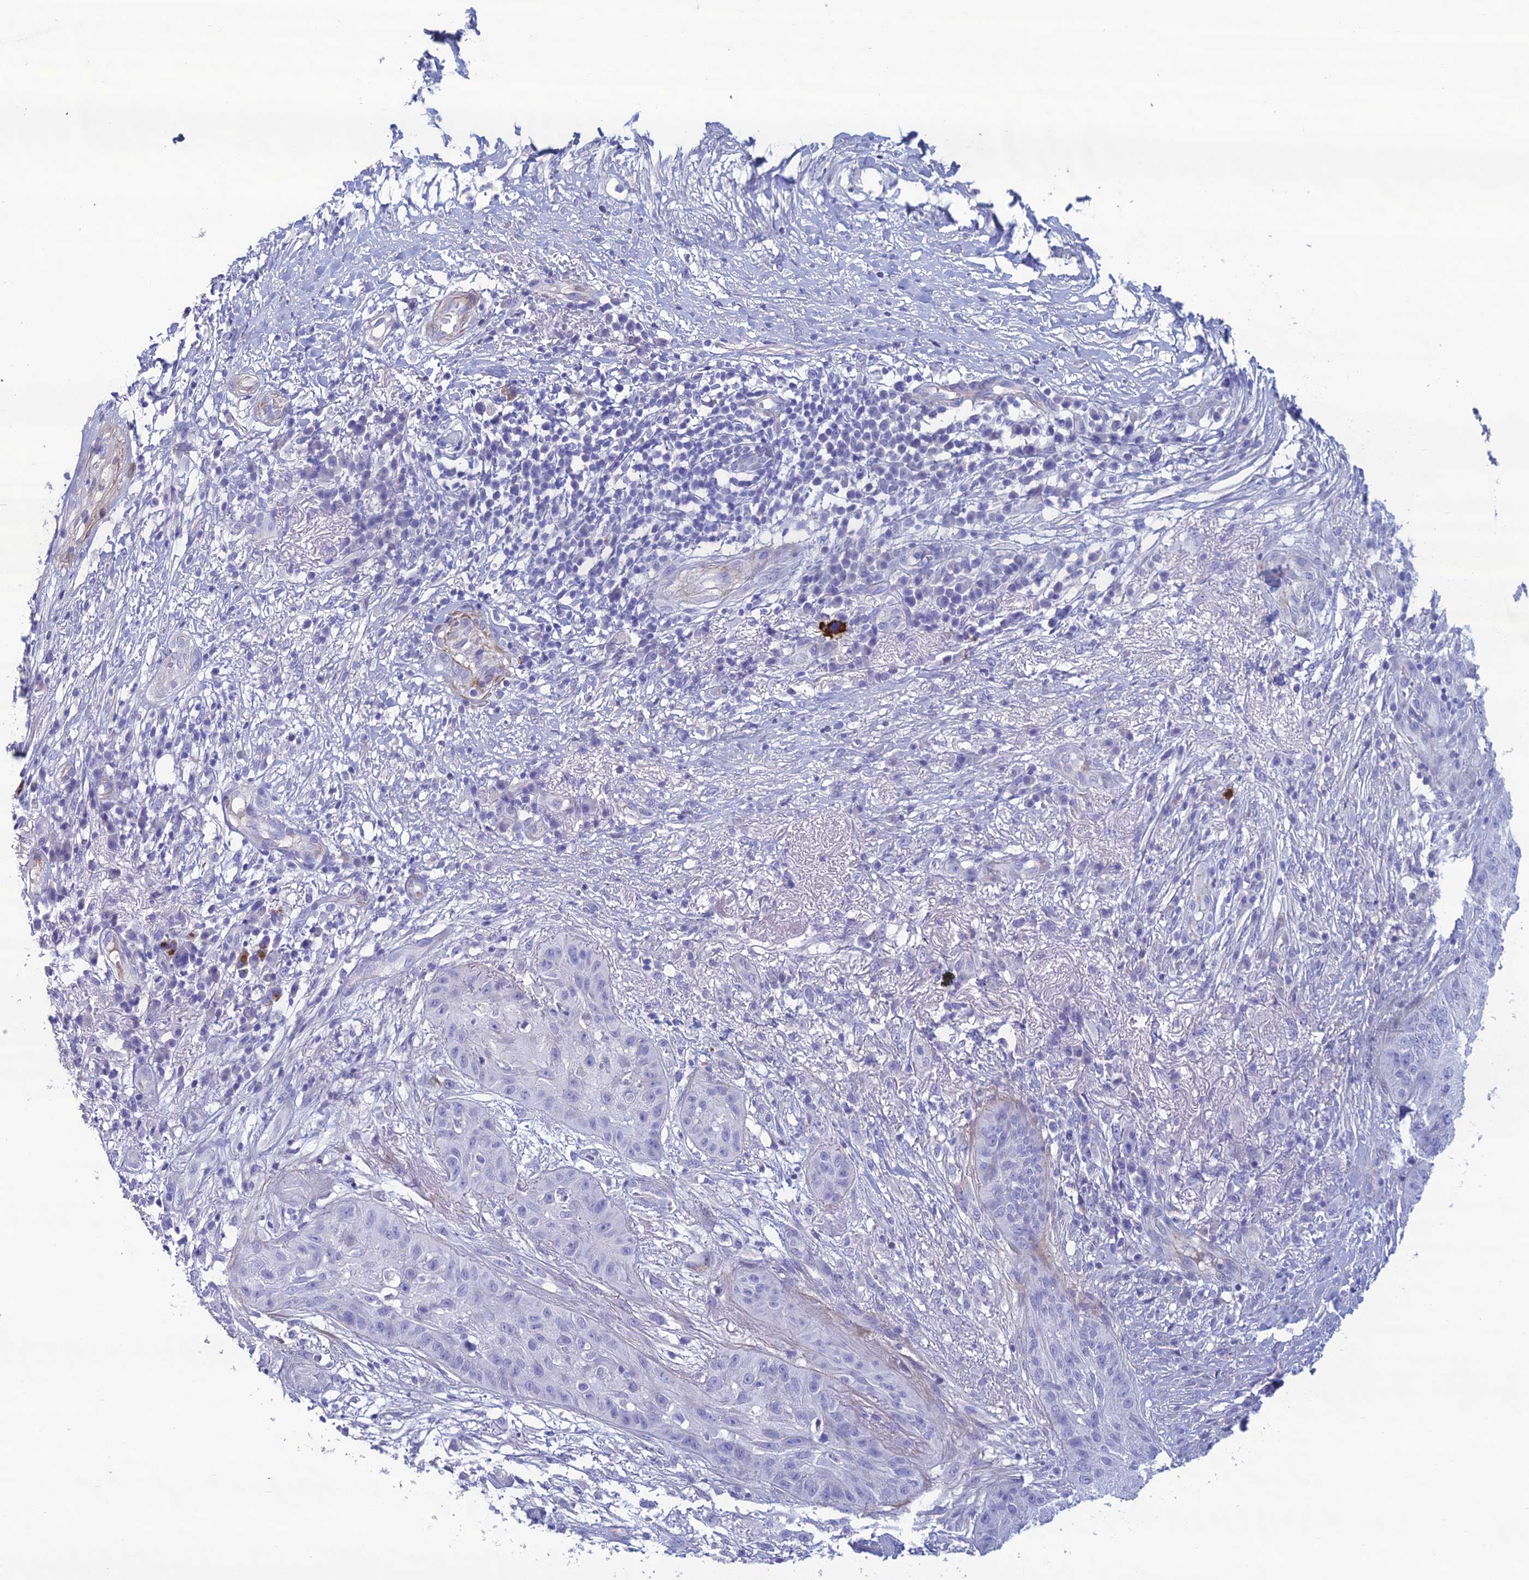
{"staining": {"intensity": "negative", "quantity": "none", "location": "none"}, "tissue": "skin cancer", "cell_type": "Tumor cells", "image_type": "cancer", "snomed": [{"axis": "morphology", "description": "Squamous cell carcinoma, NOS"}, {"axis": "topography", "description": "Skin"}], "caption": "Immunohistochemistry of skin cancer reveals no positivity in tumor cells.", "gene": "OR56B1", "patient": {"sex": "male", "age": 70}}